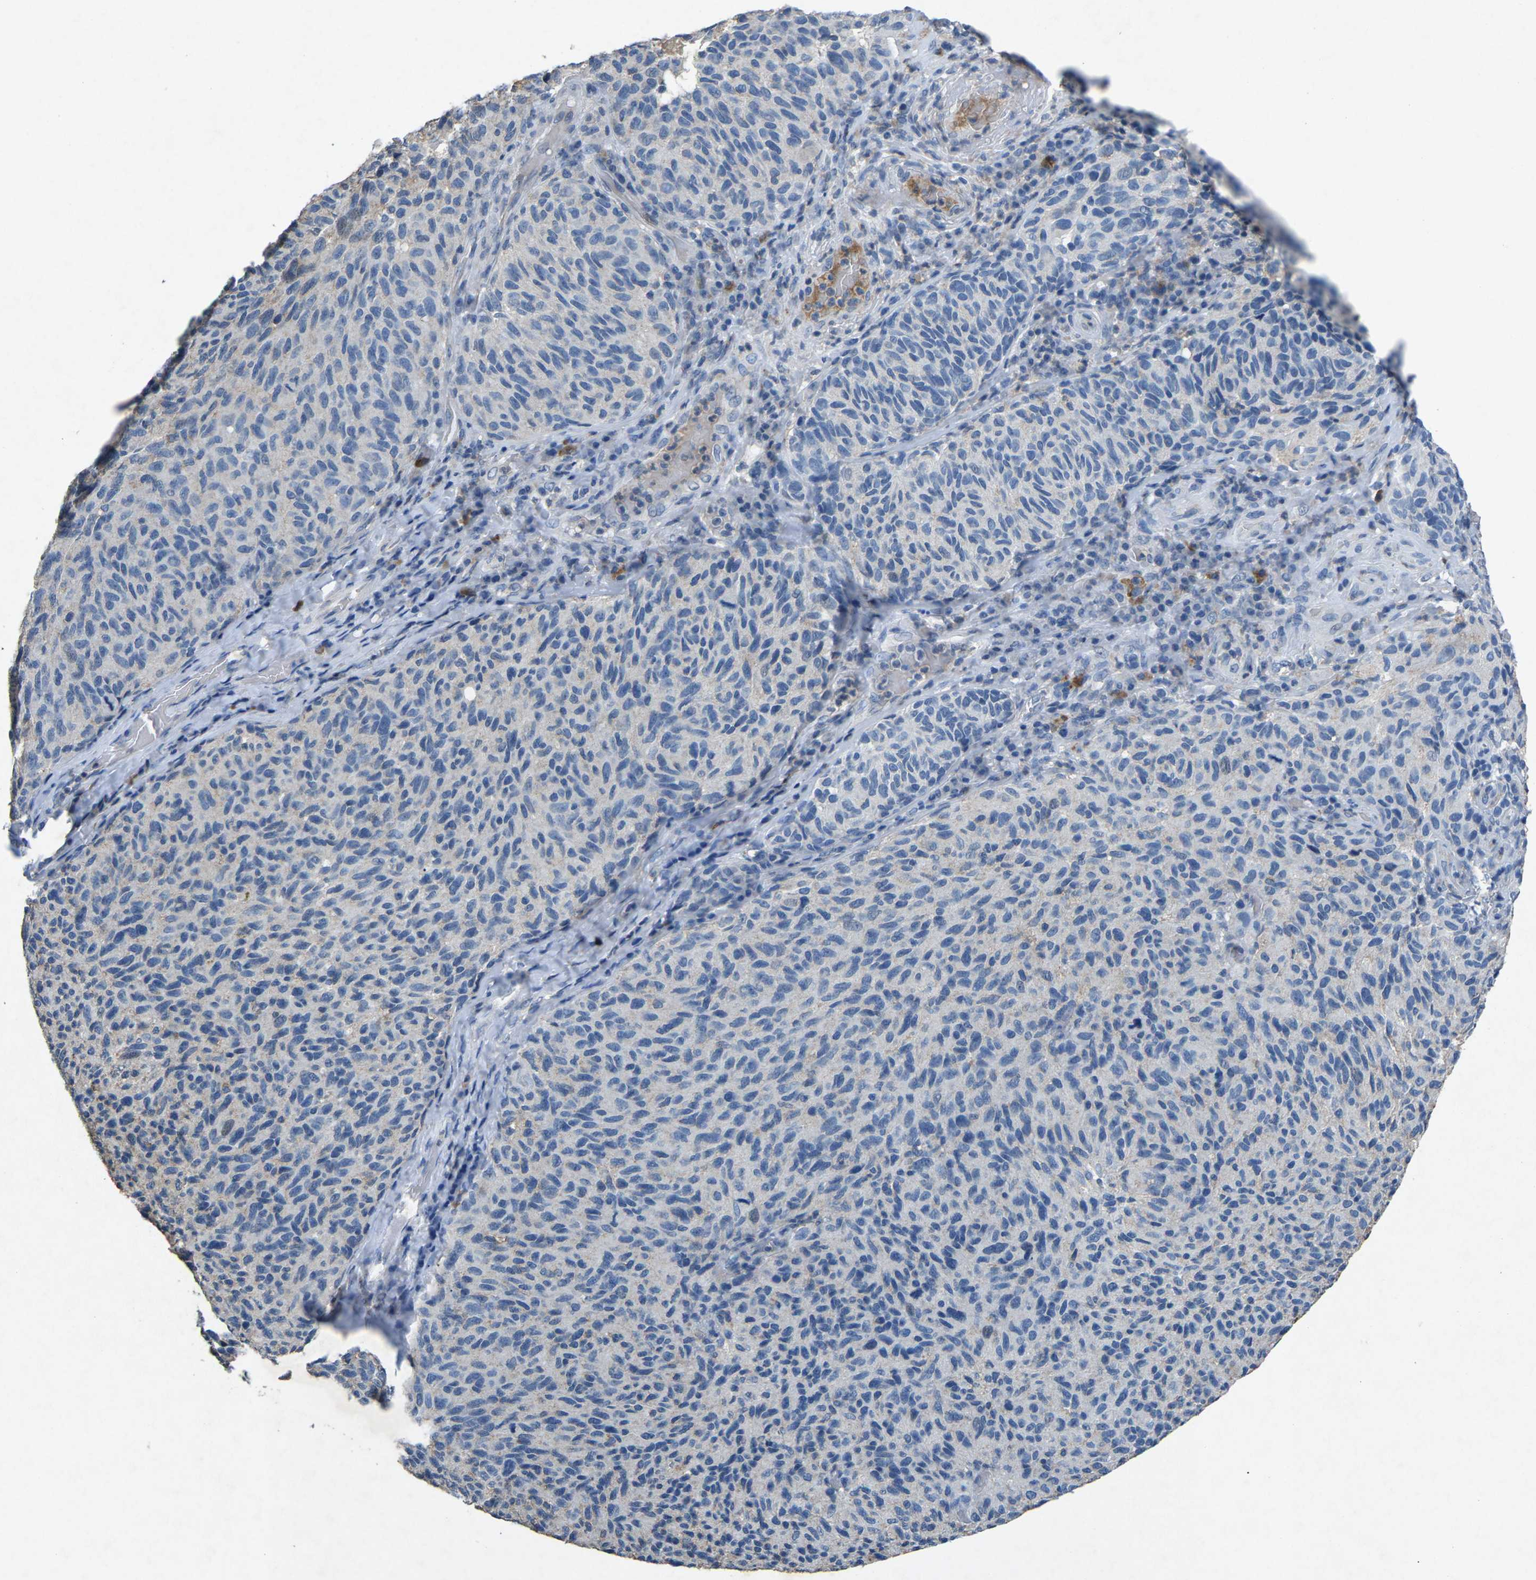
{"staining": {"intensity": "negative", "quantity": "none", "location": "none"}, "tissue": "melanoma", "cell_type": "Tumor cells", "image_type": "cancer", "snomed": [{"axis": "morphology", "description": "Malignant melanoma, NOS"}, {"axis": "topography", "description": "Skin"}], "caption": "IHC micrograph of malignant melanoma stained for a protein (brown), which demonstrates no expression in tumor cells.", "gene": "PLG", "patient": {"sex": "female", "age": 73}}